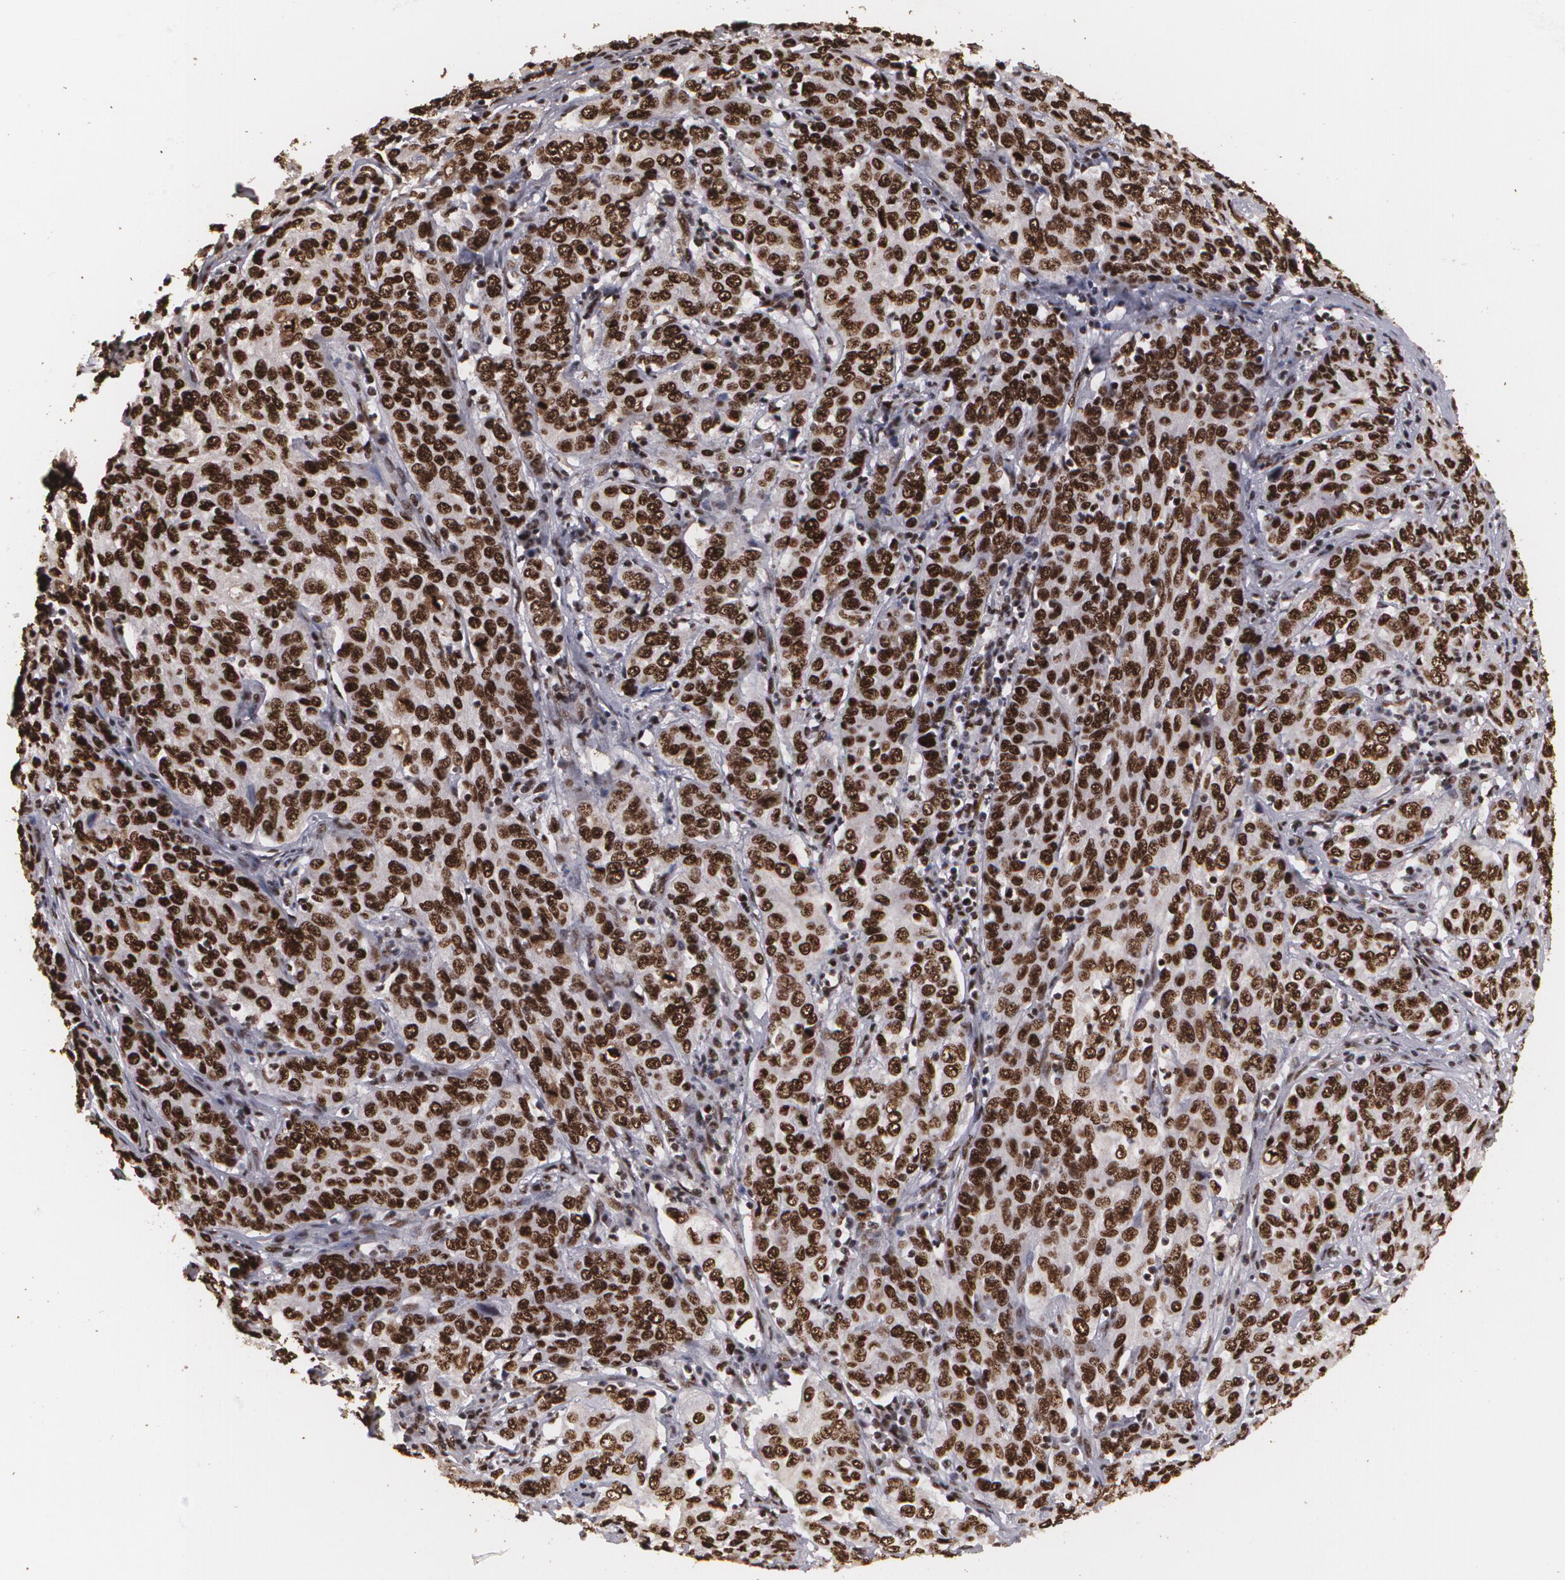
{"staining": {"intensity": "strong", "quantity": ">75%", "location": "nuclear"}, "tissue": "cervical cancer", "cell_type": "Tumor cells", "image_type": "cancer", "snomed": [{"axis": "morphology", "description": "Squamous cell carcinoma, NOS"}, {"axis": "topography", "description": "Cervix"}], "caption": "A high-resolution histopathology image shows IHC staining of squamous cell carcinoma (cervical), which displays strong nuclear positivity in about >75% of tumor cells.", "gene": "RCOR1", "patient": {"sex": "female", "age": 38}}